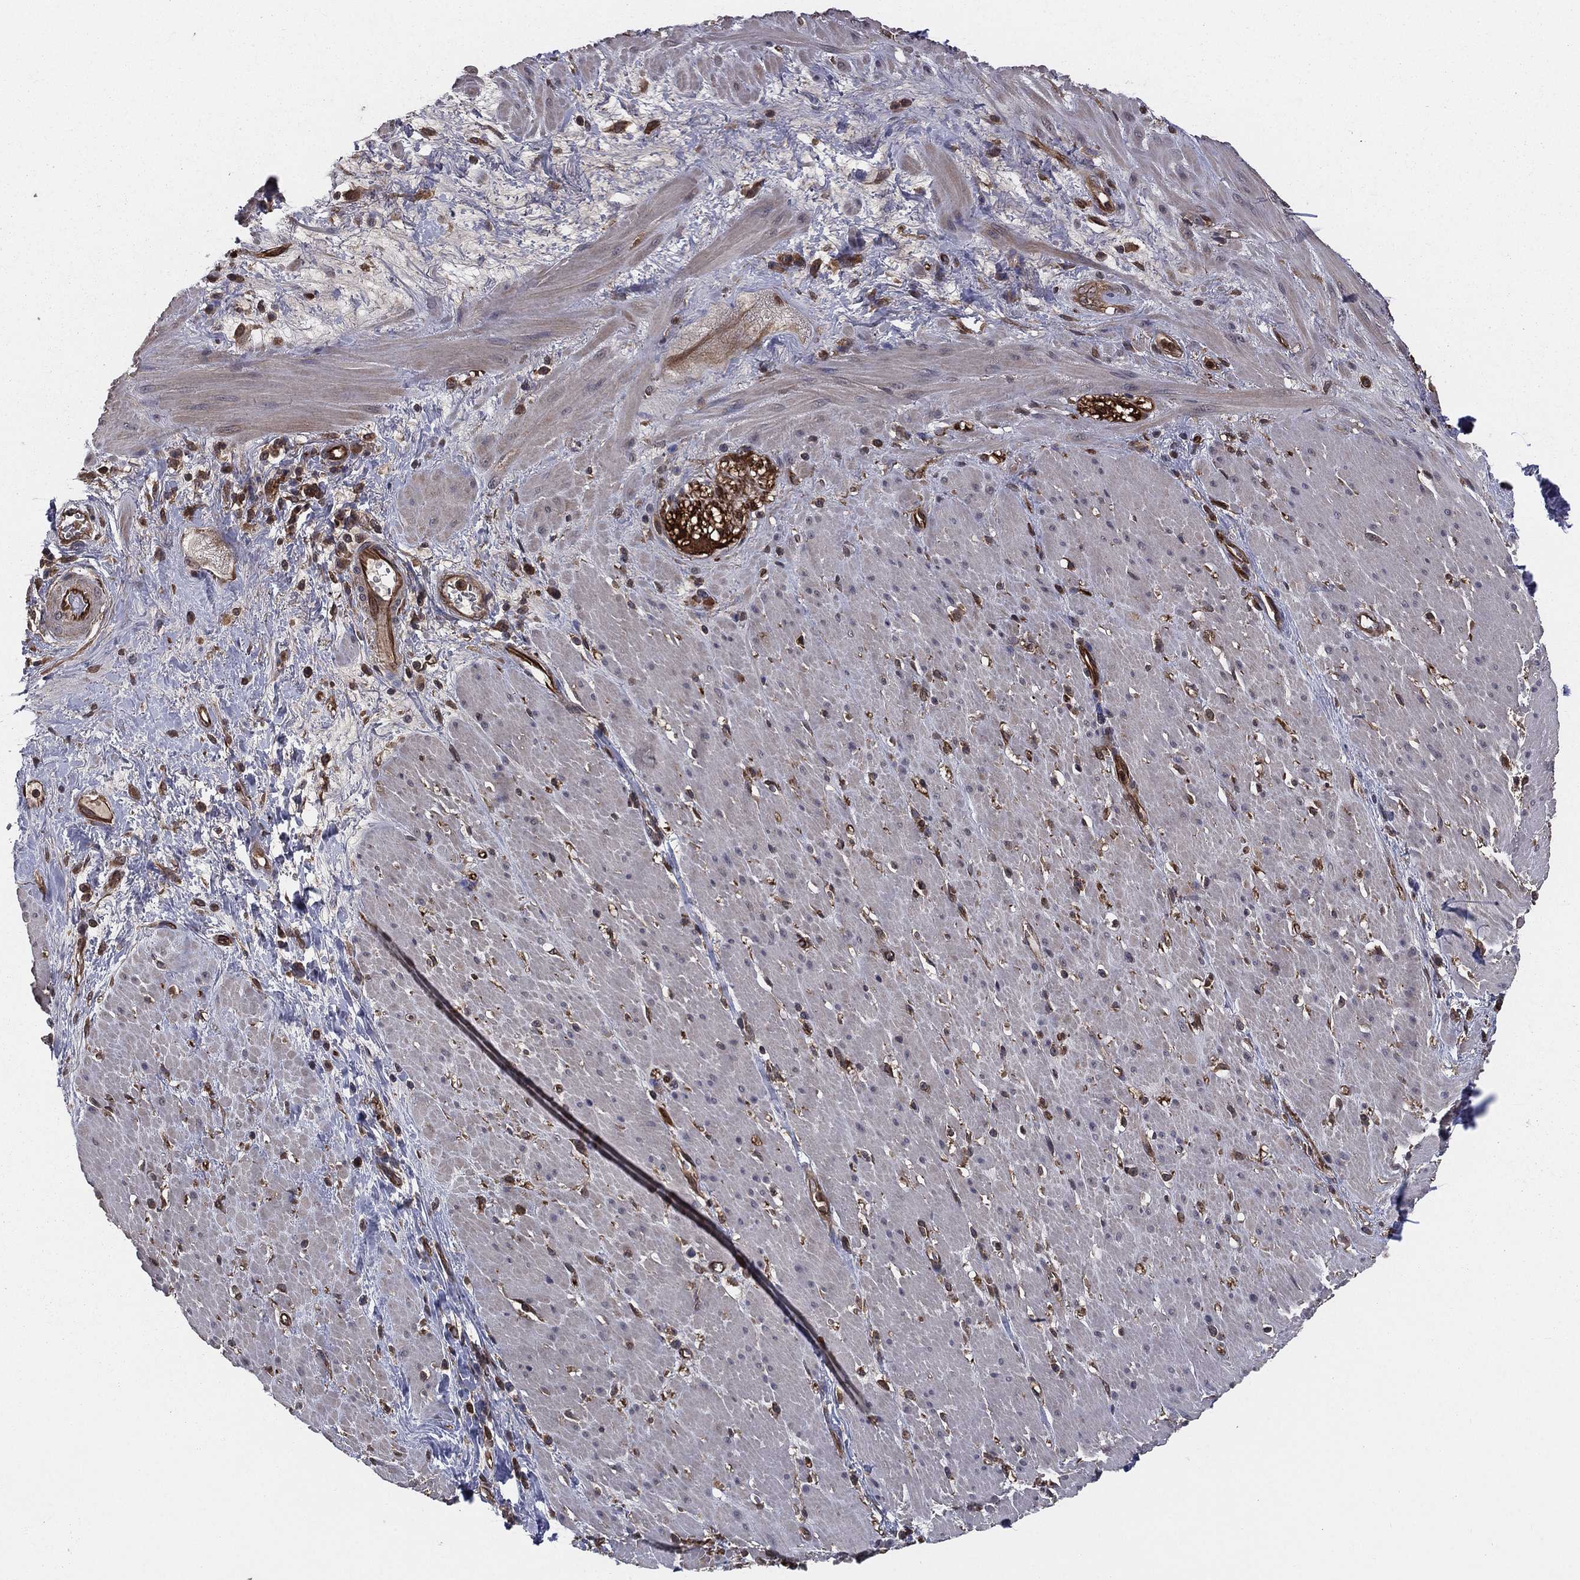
{"staining": {"intensity": "negative", "quantity": "none", "location": "none"}, "tissue": "smooth muscle", "cell_type": "Smooth muscle cells", "image_type": "normal", "snomed": [{"axis": "morphology", "description": "Normal tissue, NOS"}, {"axis": "topography", "description": "Soft tissue"}, {"axis": "topography", "description": "Smooth muscle"}], "caption": "This photomicrograph is of unremarkable smooth muscle stained with immunohistochemistry to label a protein in brown with the nuclei are counter-stained blue. There is no expression in smooth muscle cells.", "gene": "CERT1", "patient": {"sex": "male", "age": 72}}